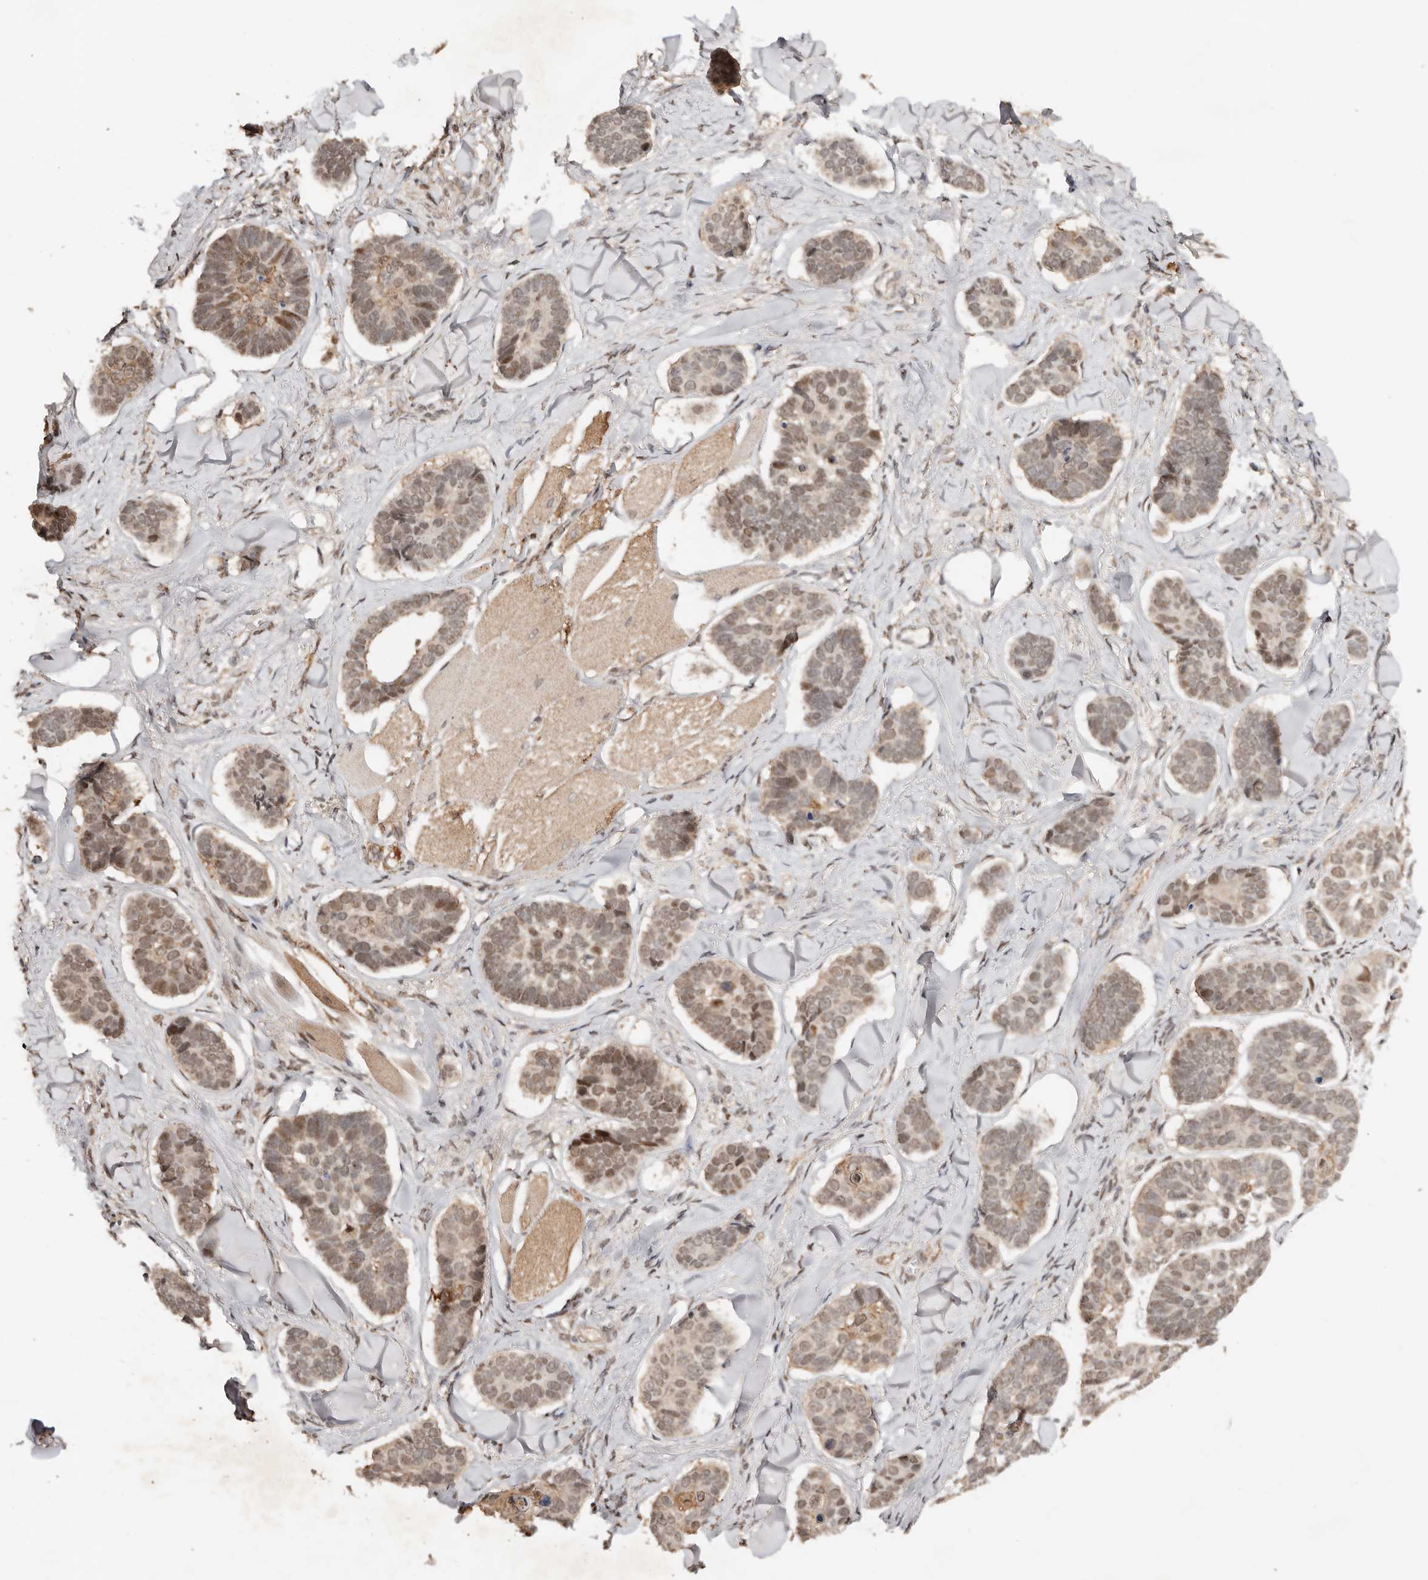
{"staining": {"intensity": "moderate", "quantity": ">75%", "location": "nuclear"}, "tissue": "skin cancer", "cell_type": "Tumor cells", "image_type": "cancer", "snomed": [{"axis": "morphology", "description": "Basal cell carcinoma"}, {"axis": "topography", "description": "Skin"}], "caption": "High-magnification brightfield microscopy of skin basal cell carcinoma stained with DAB (3,3'-diaminobenzidine) (brown) and counterstained with hematoxylin (blue). tumor cells exhibit moderate nuclear positivity is seen in approximately>75% of cells.", "gene": "SEC14L1", "patient": {"sex": "male", "age": 62}}